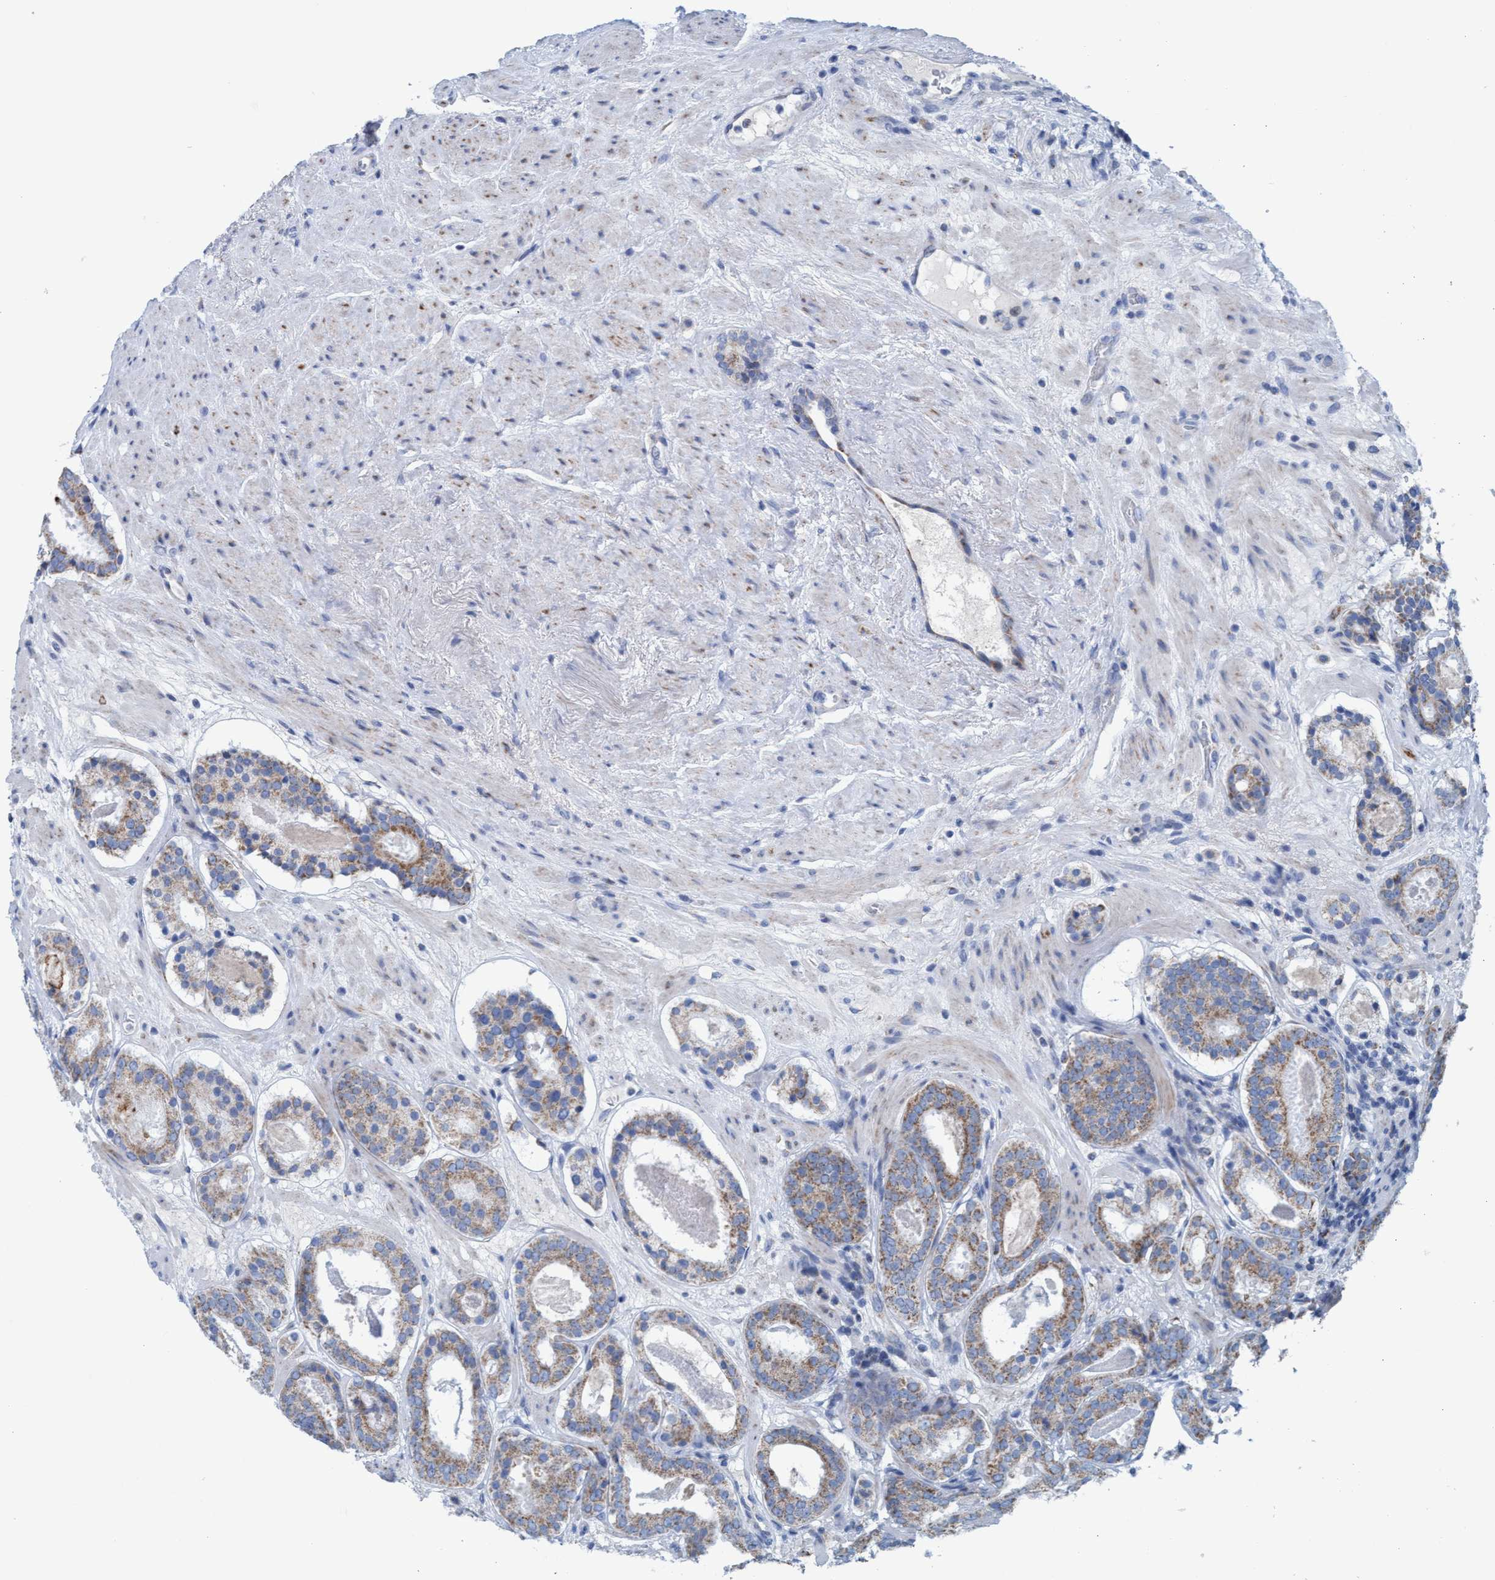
{"staining": {"intensity": "moderate", "quantity": "25%-75%", "location": "cytoplasmic/membranous"}, "tissue": "prostate cancer", "cell_type": "Tumor cells", "image_type": "cancer", "snomed": [{"axis": "morphology", "description": "Adenocarcinoma, Low grade"}, {"axis": "topography", "description": "Prostate"}], "caption": "A histopathology image showing moderate cytoplasmic/membranous expression in about 25%-75% of tumor cells in prostate adenocarcinoma (low-grade), as visualized by brown immunohistochemical staining.", "gene": "GGA3", "patient": {"sex": "male", "age": 69}}